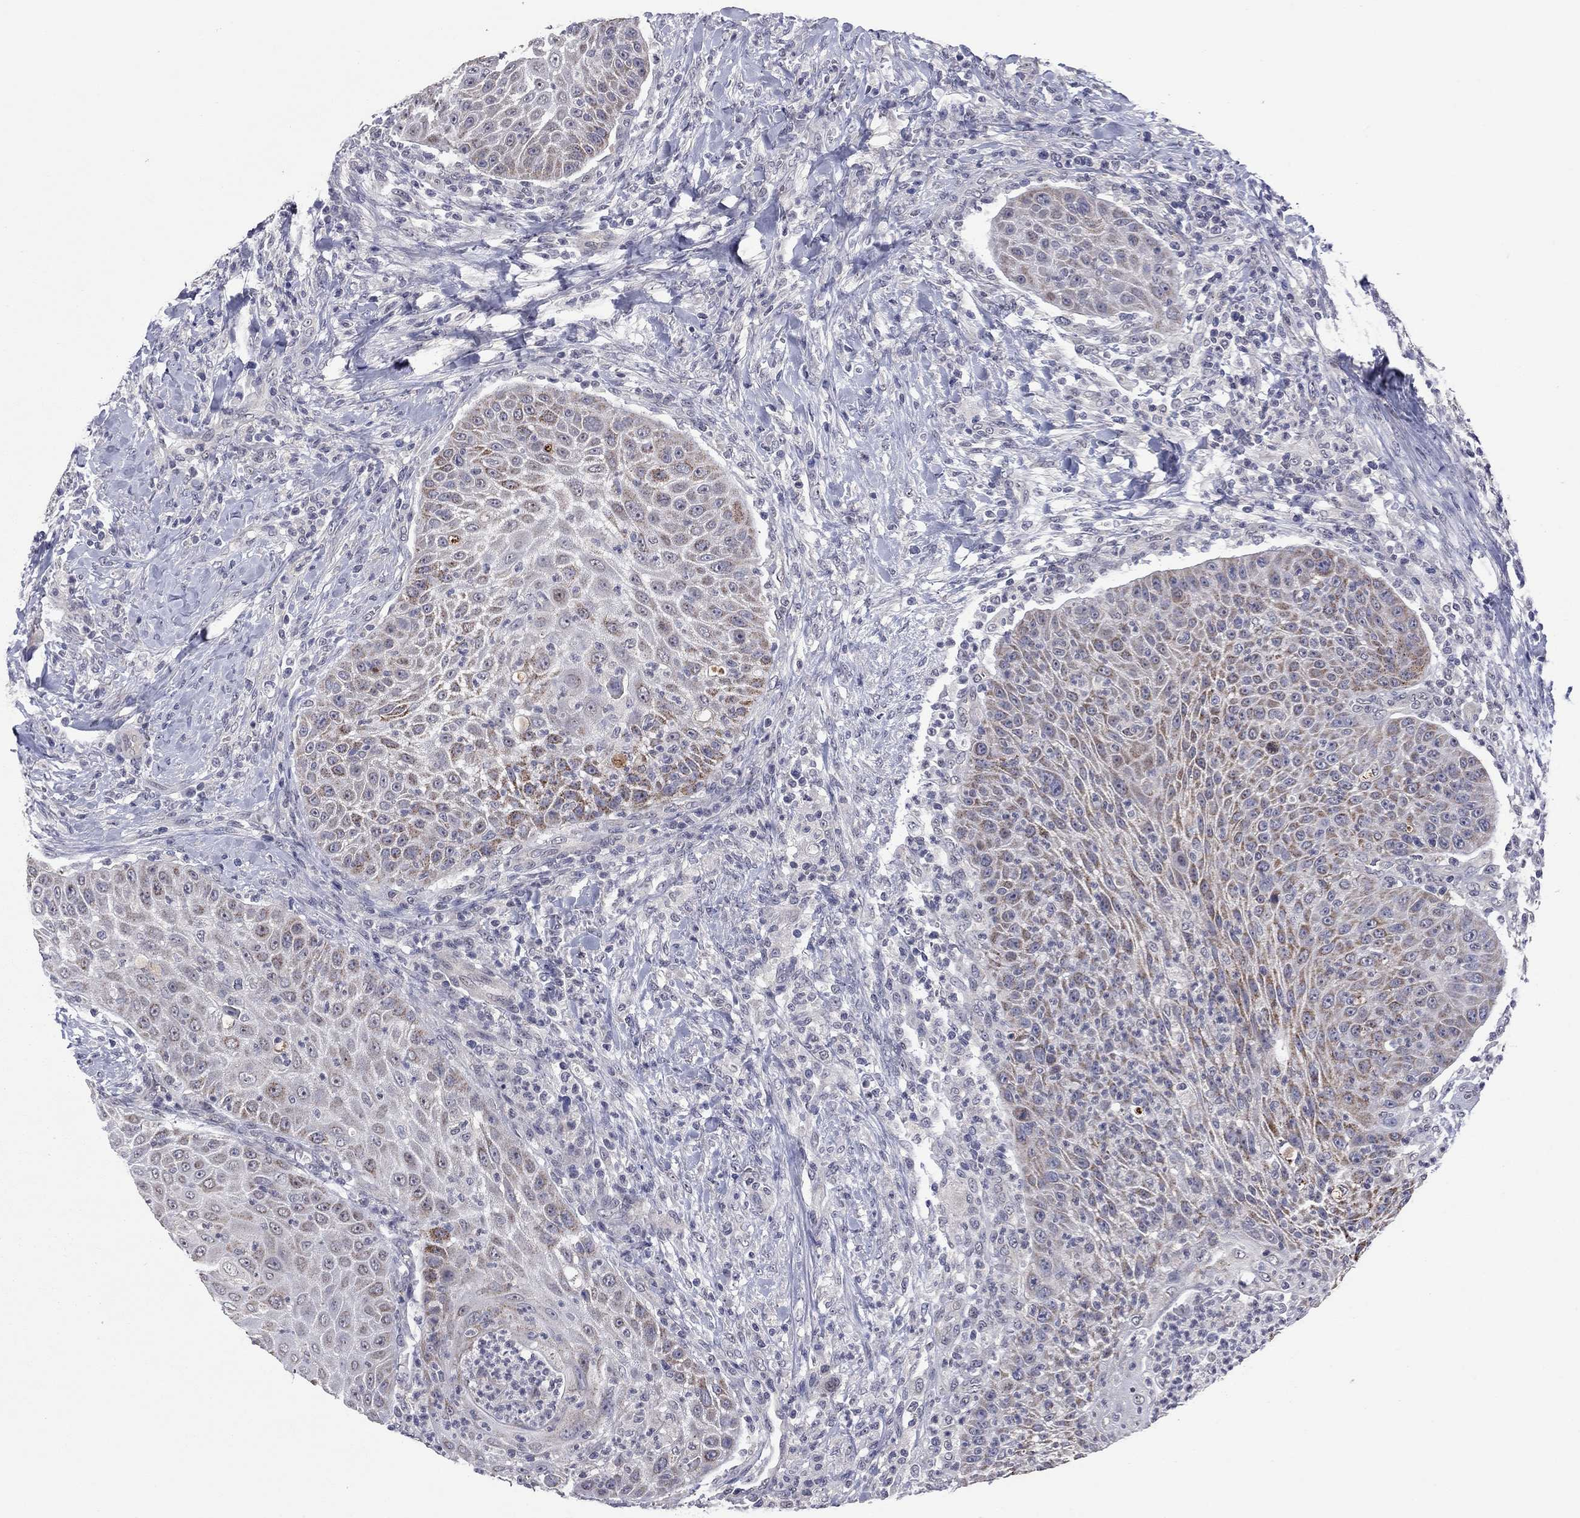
{"staining": {"intensity": "moderate", "quantity": "25%-75%", "location": "cytoplasmic/membranous"}, "tissue": "head and neck cancer", "cell_type": "Tumor cells", "image_type": "cancer", "snomed": [{"axis": "morphology", "description": "Squamous cell carcinoma, NOS"}, {"axis": "topography", "description": "Head-Neck"}], "caption": "Head and neck cancer tissue reveals moderate cytoplasmic/membranous positivity in approximately 25%-75% of tumor cells, visualized by immunohistochemistry.", "gene": "SHOC2", "patient": {"sex": "male", "age": 69}}